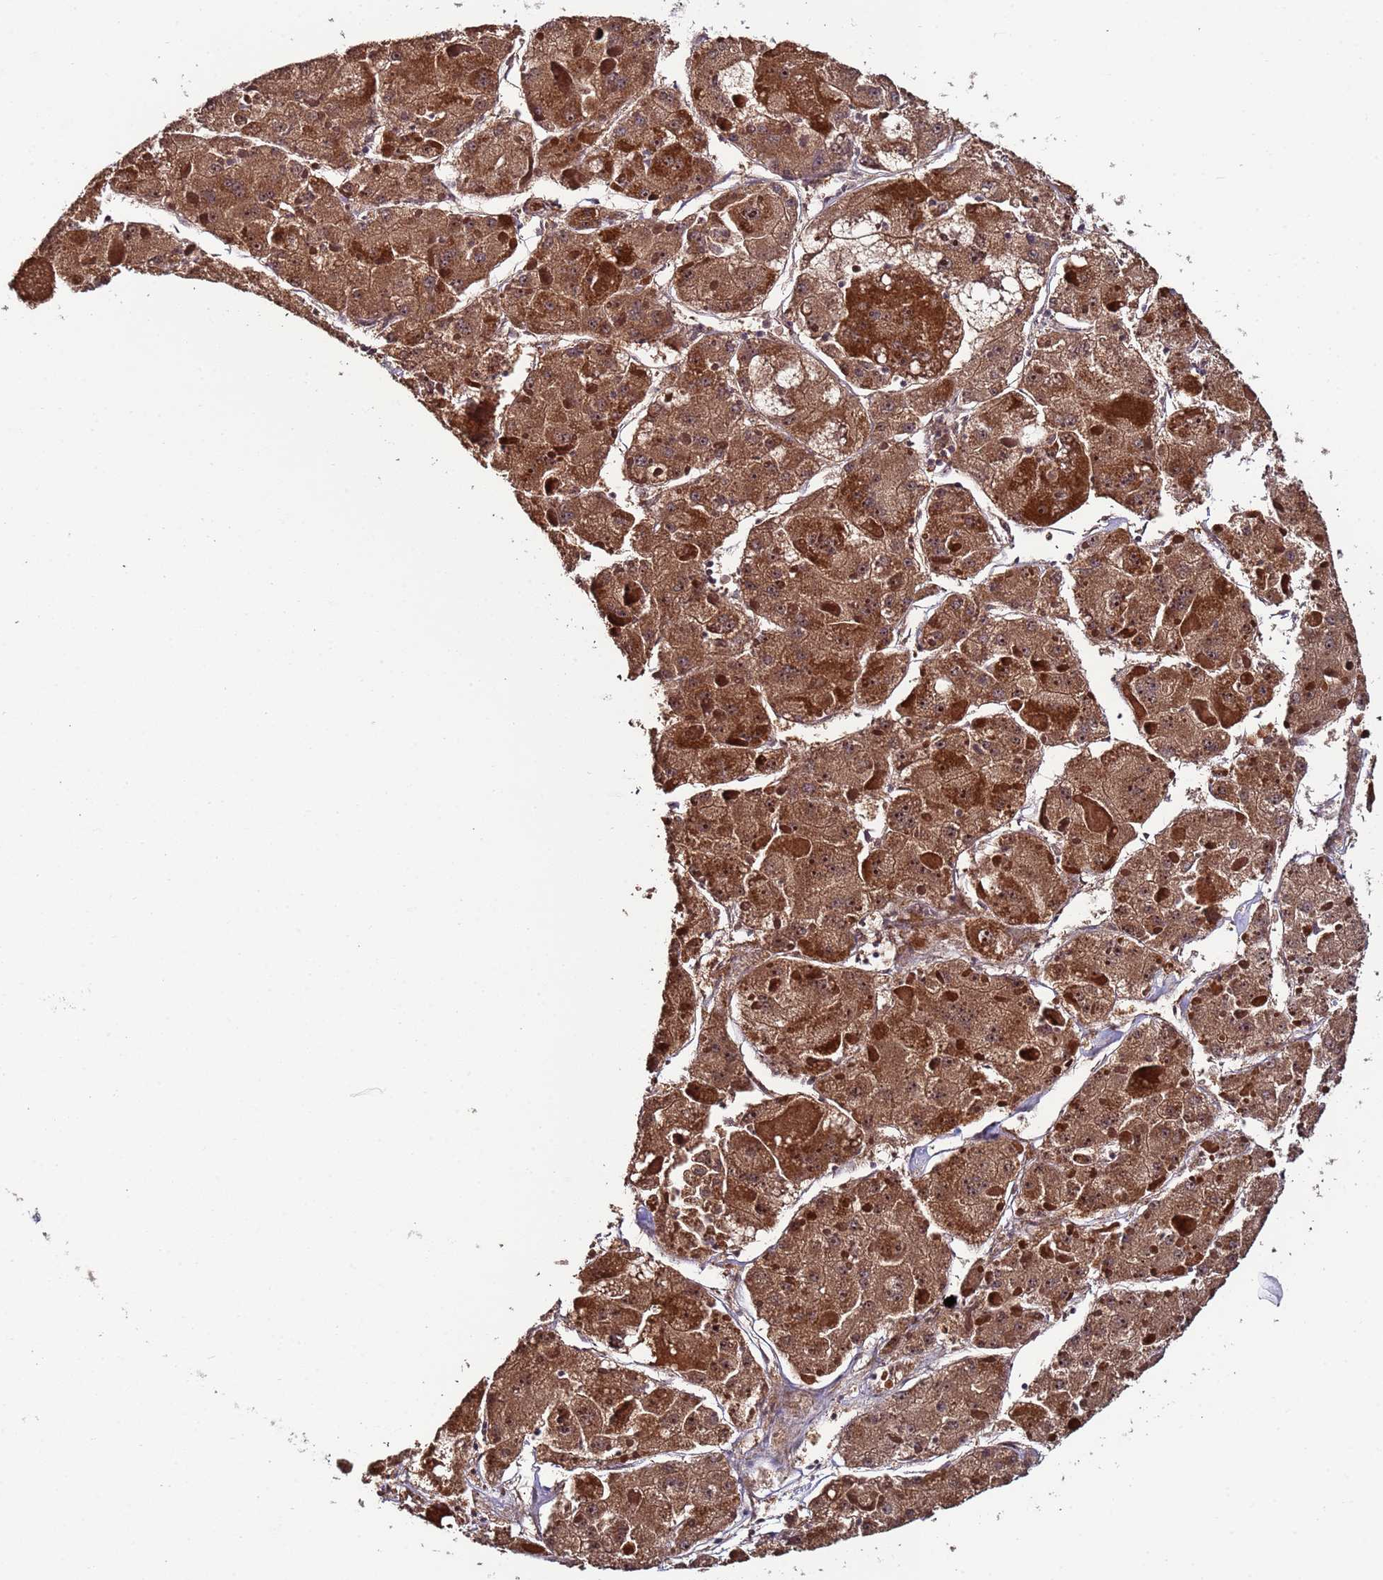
{"staining": {"intensity": "strong", "quantity": ">75%", "location": "cytoplasmic/membranous"}, "tissue": "liver cancer", "cell_type": "Tumor cells", "image_type": "cancer", "snomed": [{"axis": "morphology", "description": "Carcinoma, Hepatocellular, NOS"}, {"axis": "topography", "description": "Liver"}], "caption": "An image of human hepatocellular carcinoma (liver) stained for a protein demonstrates strong cytoplasmic/membranous brown staining in tumor cells.", "gene": "CLHC1", "patient": {"sex": "female", "age": 73}}